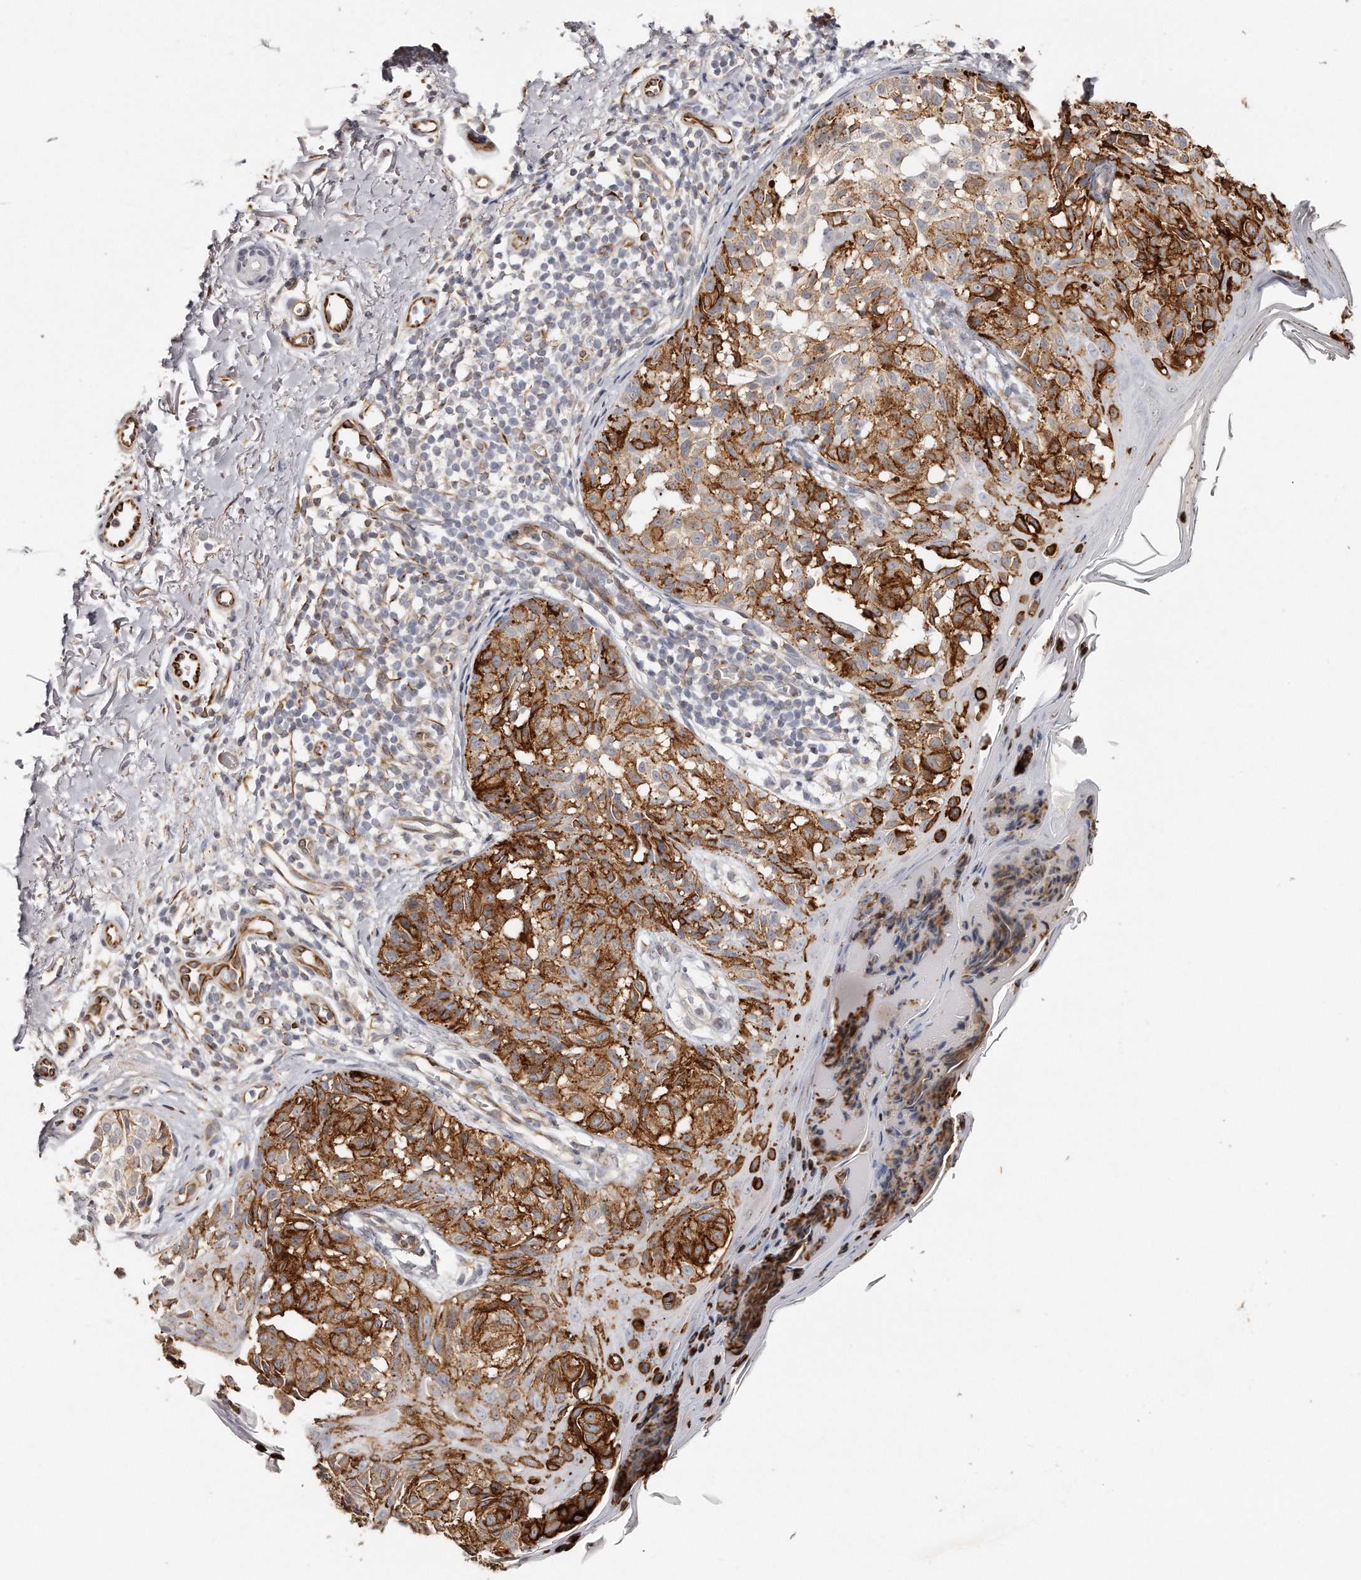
{"staining": {"intensity": "moderate", "quantity": ">75%", "location": "cytoplasmic/membranous"}, "tissue": "melanoma", "cell_type": "Tumor cells", "image_type": "cancer", "snomed": [{"axis": "morphology", "description": "Malignant melanoma, NOS"}, {"axis": "topography", "description": "Skin"}], "caption": "Tumor cells display medium levels of moderate cytoplasmic/membranous positivity in approximately >75% of cells in malignant melanoma.", "gene": "ZYG11A", "patient": {"sex": "female", "age": 50}}